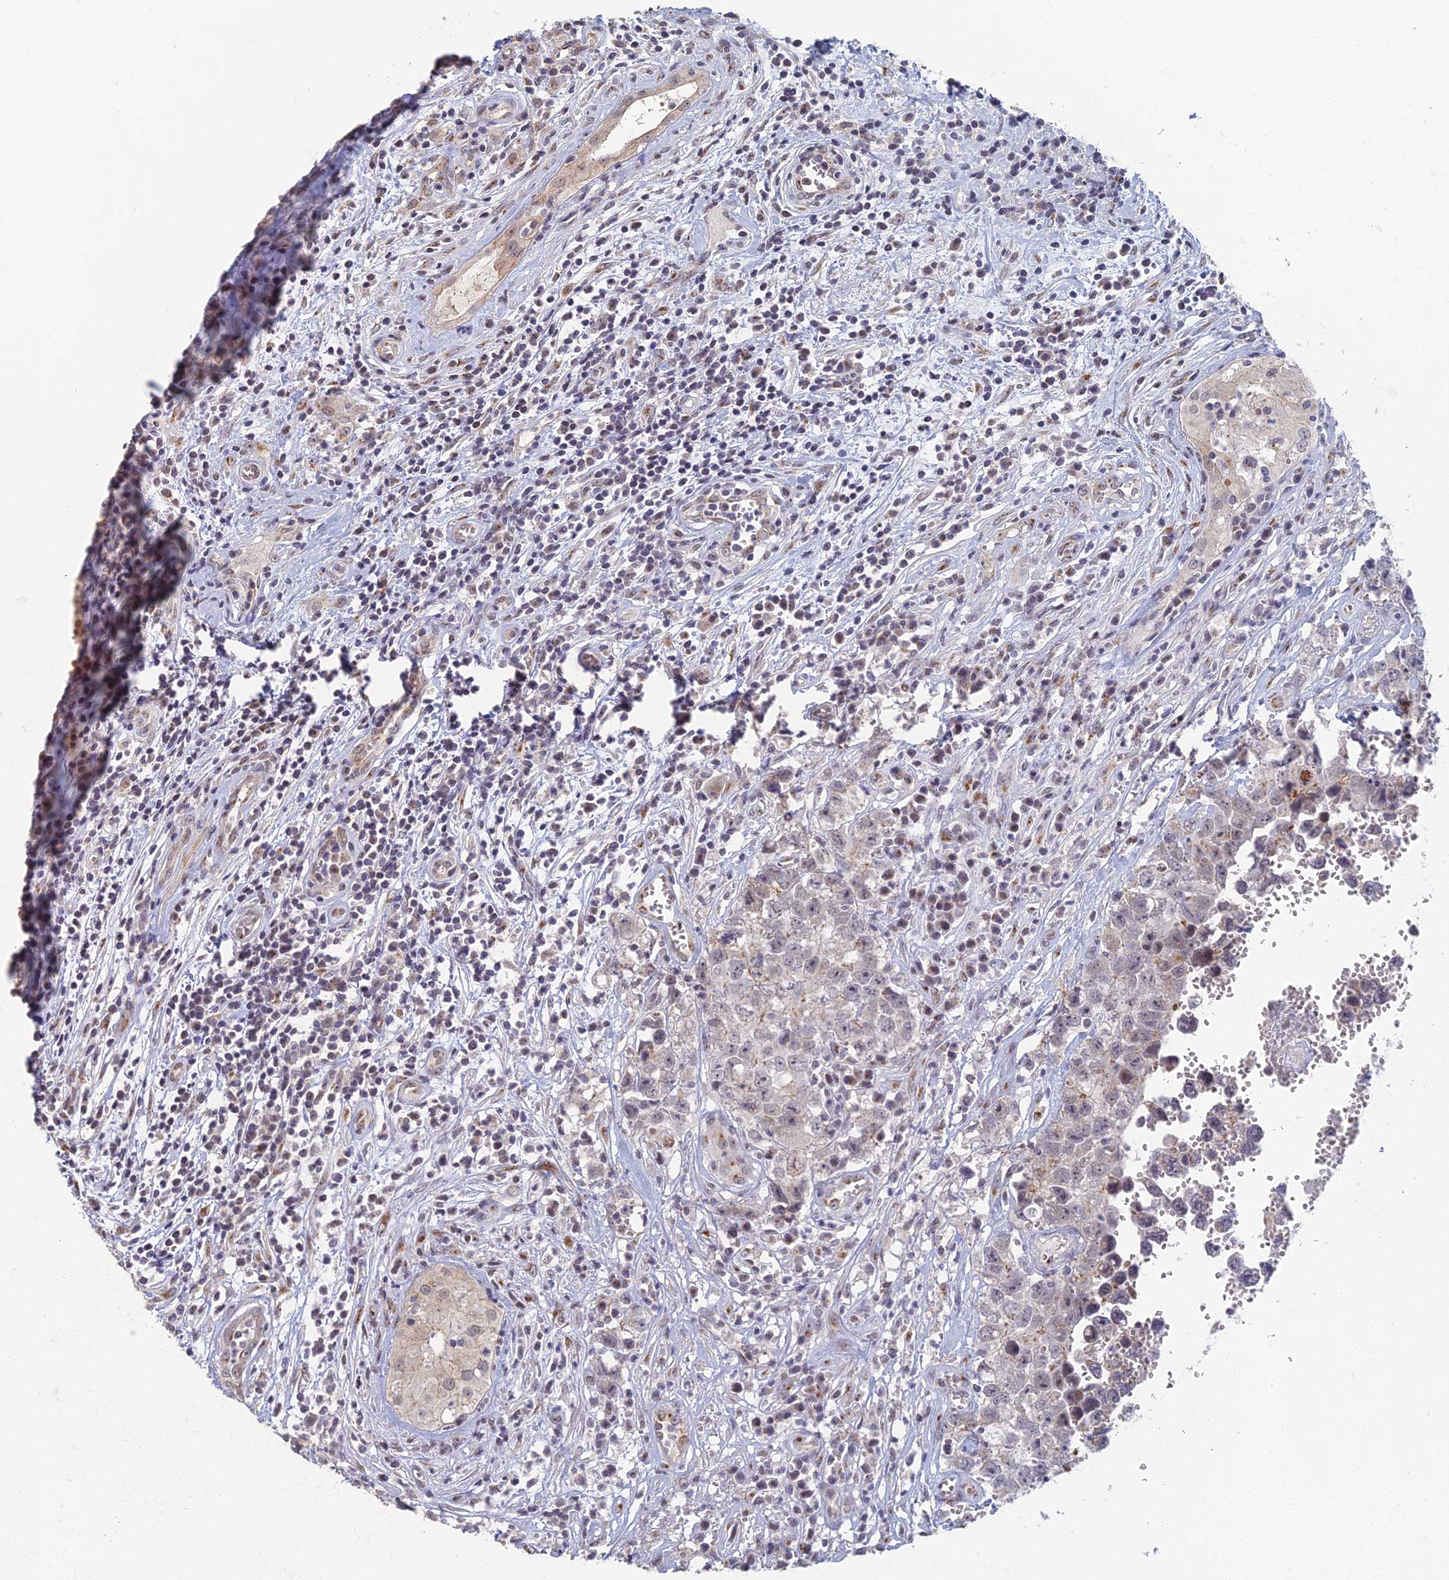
{"staining": {"intensity": "weak", "quantity": "<25%", "location": "nuclear"}, "tissue": "testis cancer", "cell_type": "Tumor cells", "image_type": "cancer", "snomed": [{"axis": "morphology", "description": "Seminoma, NOS"}, {"axis": "morphology", "description": "Carcinoma, Embryonal, NOS"}, {"axis": "topography", "description": "Testis"}], "caption": "Immunohistochemical staining of embryonal carcinoma (testis) demonstrates no significant positivity in tumor cells. The staining was performed using DAB (3,3'-diaminobenzidine) to visualize the protein expression in brown, while the nuclei were stained in blue with hematoxylin (Magnification: 20x).", "gene": "GPATCH1", "patient": {"sex": "male", "age": 29}}